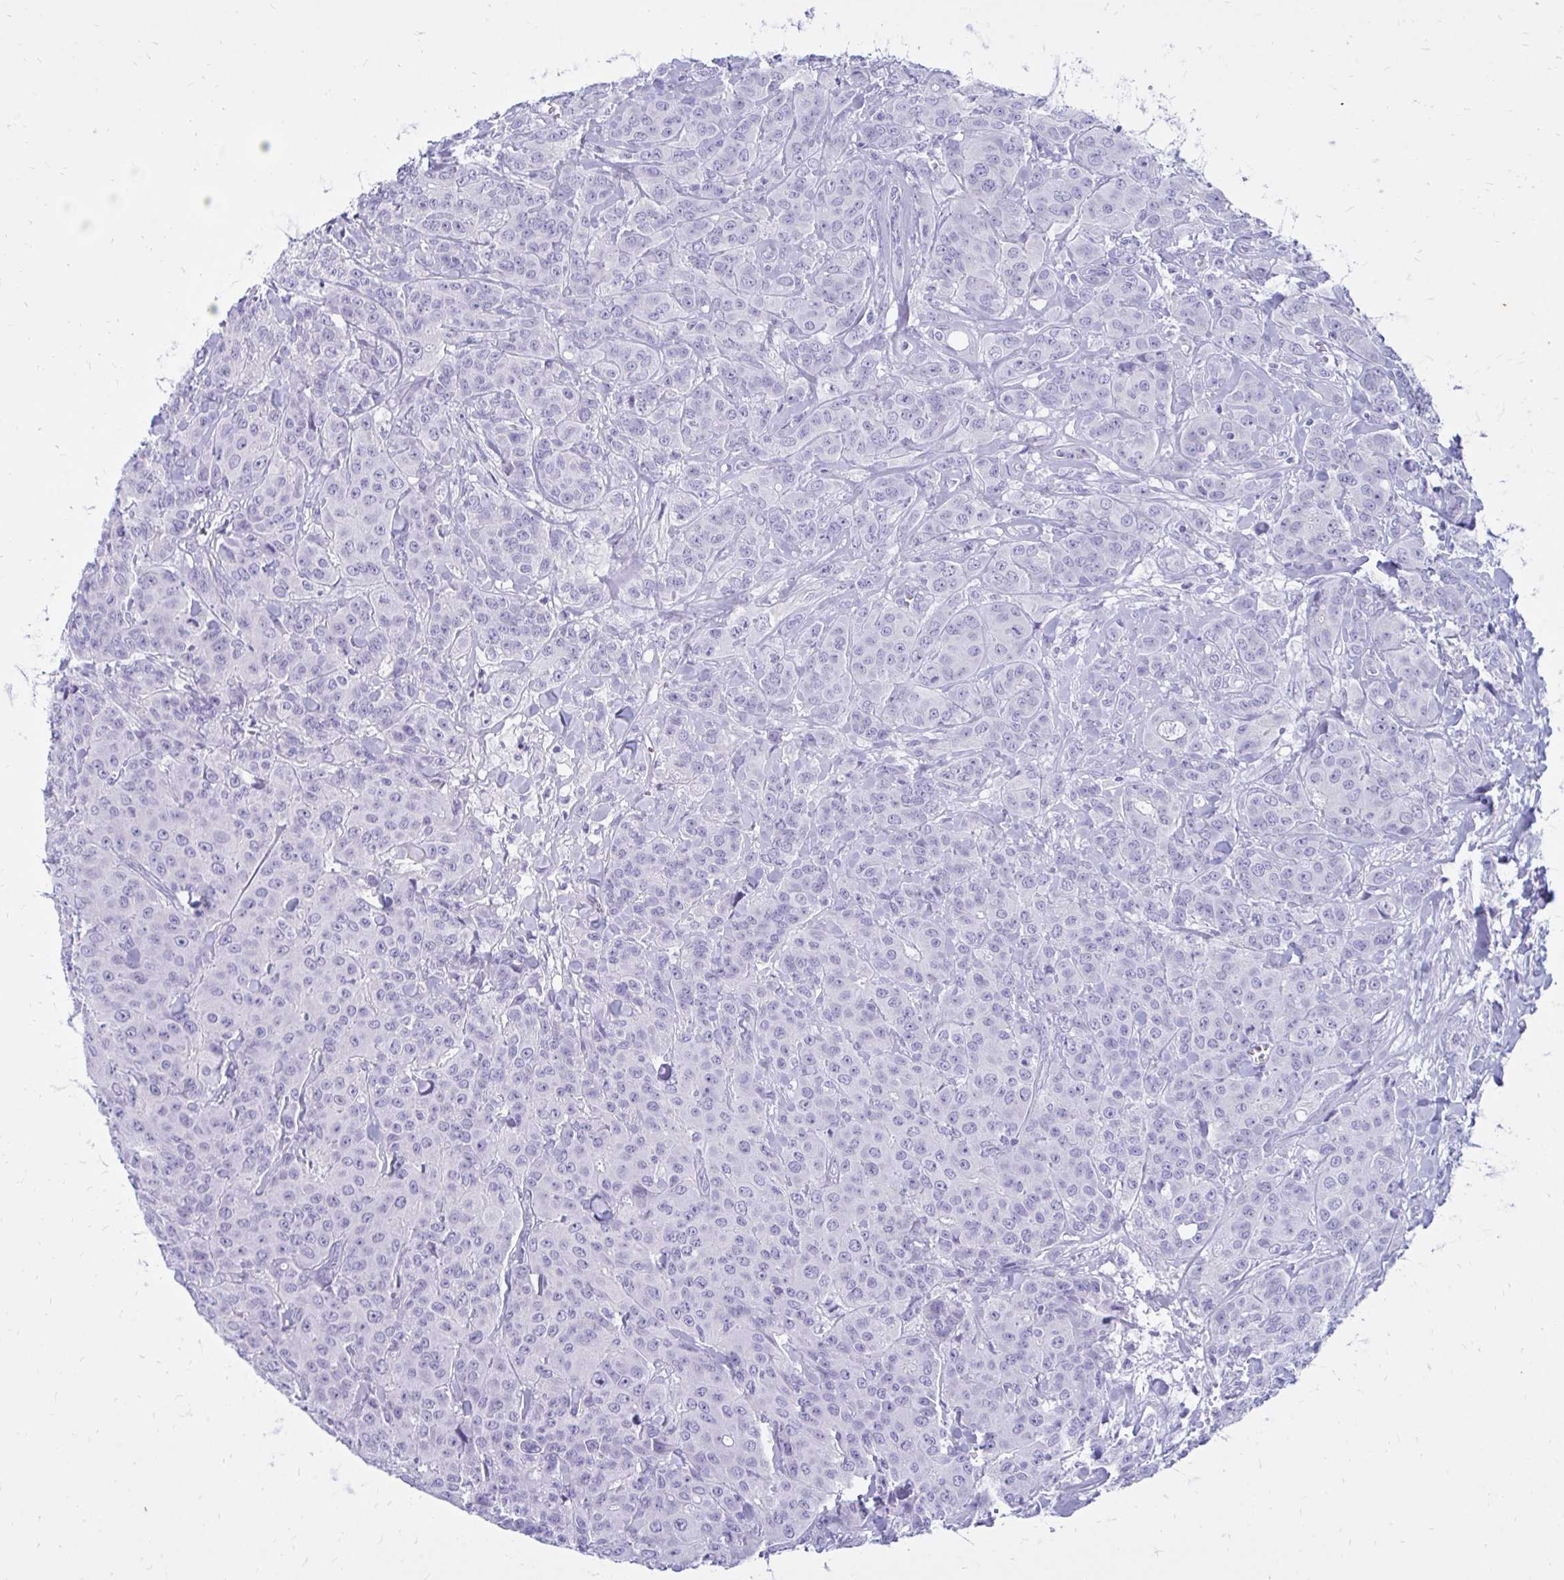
{"staining": {"intensity": "negative", "quantity": "none", "location": "none"}, "tissue": "breast cancer", "cell_type": "Tumor cells", "image_type": "cancer", "snomed": [{"axis": "morphology", "description": "Normal tissue, NOS"}, {"axis": "morphology", "description": "Duct carcinoma"}, {"axis": "topography", "description": "Breast"}], "caption": "Breast cancer stained for a protein using immunohistochemistry (IHC) demonstrates no expression tumor cells.", "gene": "NANOGNB", "patient": {"sex": "female", "age": 43}}